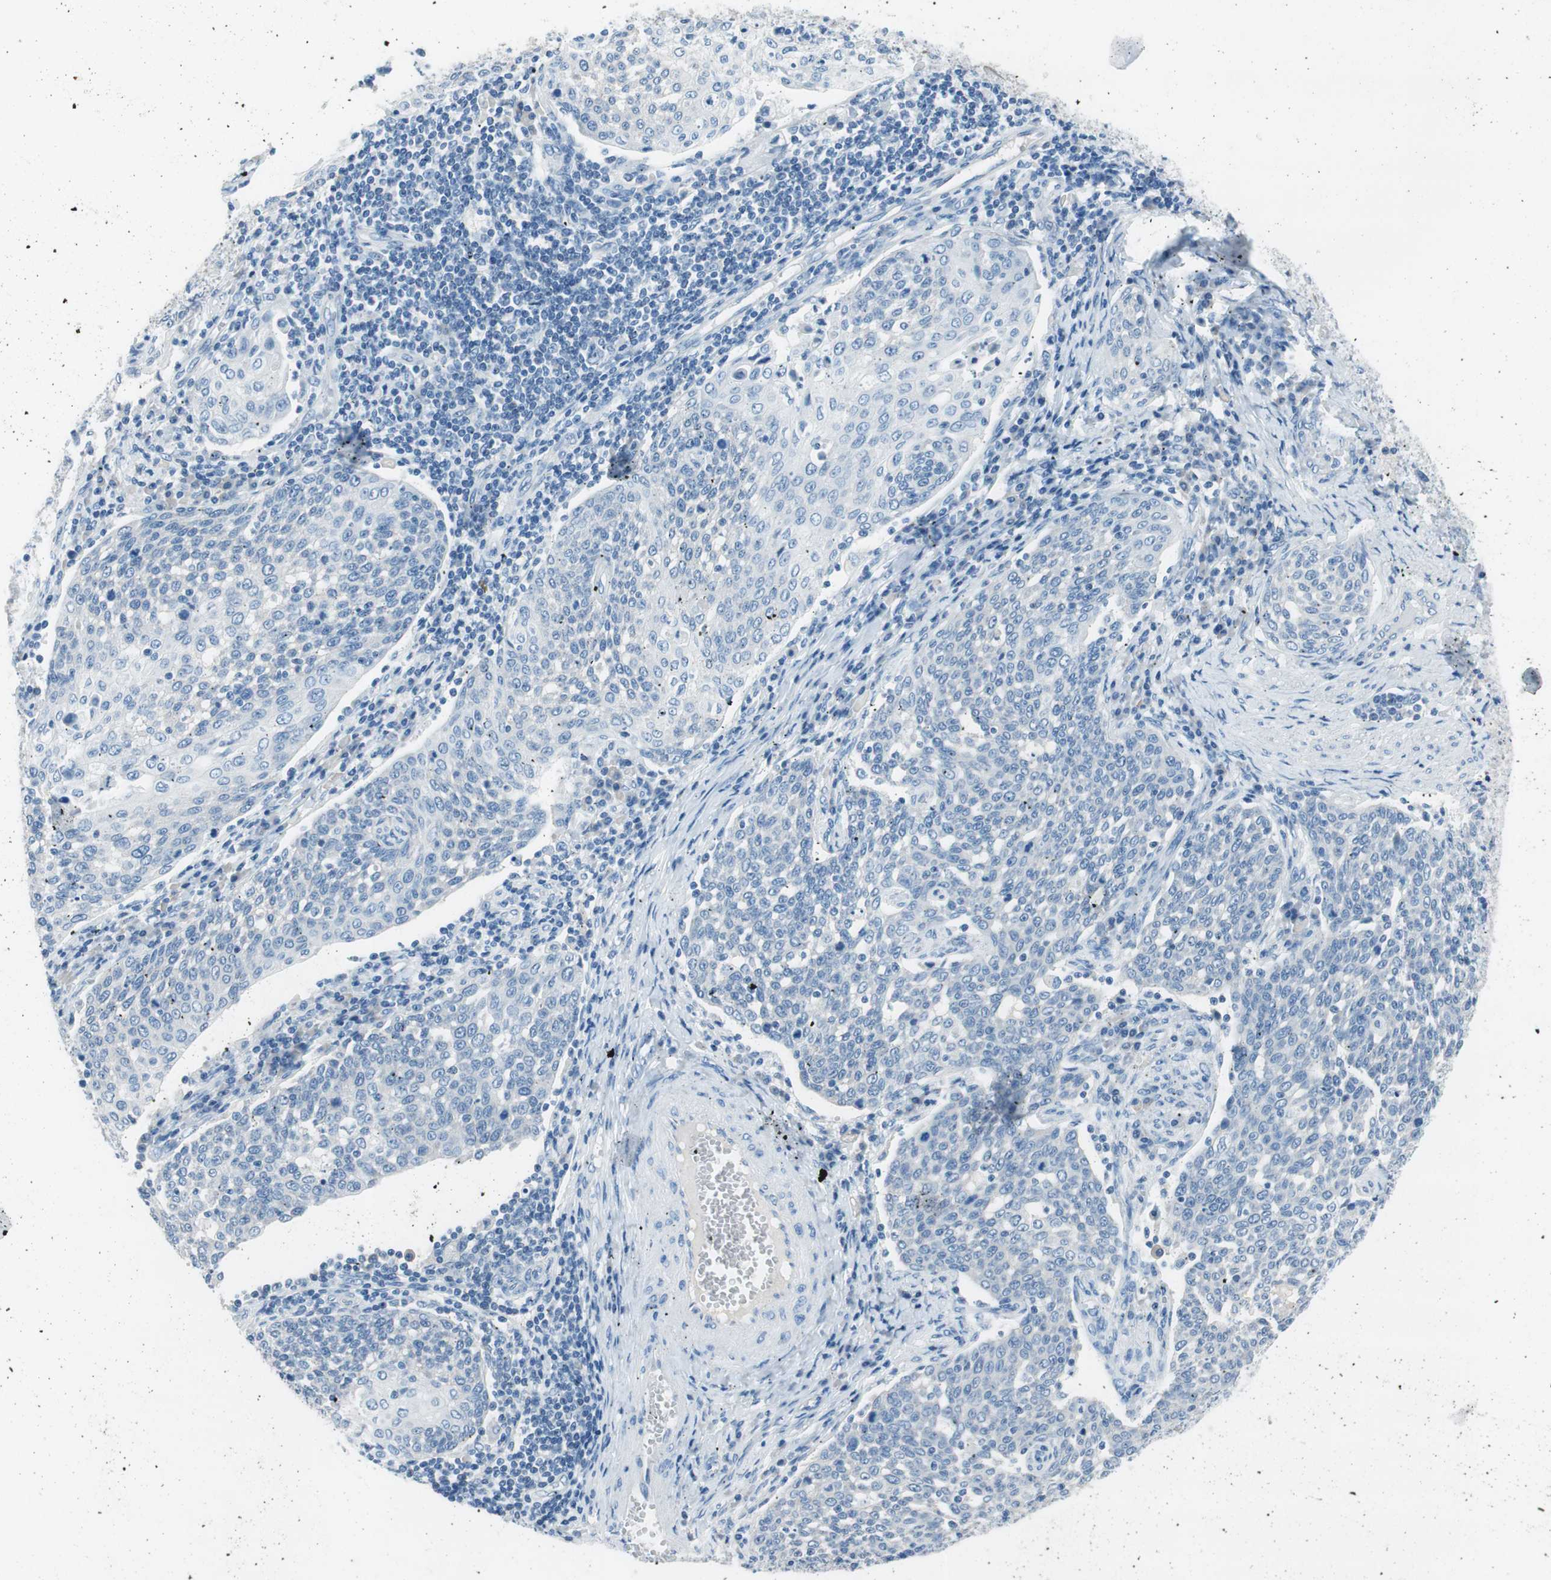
{"staining": {"intensity": "negative", "quantity": "none", "location": "none"}, "tissue": "cervical cancer", "cell_type": "Tumor cells", "image_type": "cancer", "snomed": [{"axis": "morphology", "description": "Squamous cell carcinoma, NOS"}, {"axis": "topography", "description": "Cervix"}], "caption": "The immunohistochemistry (IHC) histopathology image has no significant expression in tumor cells of cervical squamous cell carcinoma tissue. The staining is performed using DAB (3,3'-diaminobenzidine) brown chromogen with nuclei counter-stained in using hematoxylin.", "gene": "EVA1A", "patient": {"sex": "female", "age": 34}}